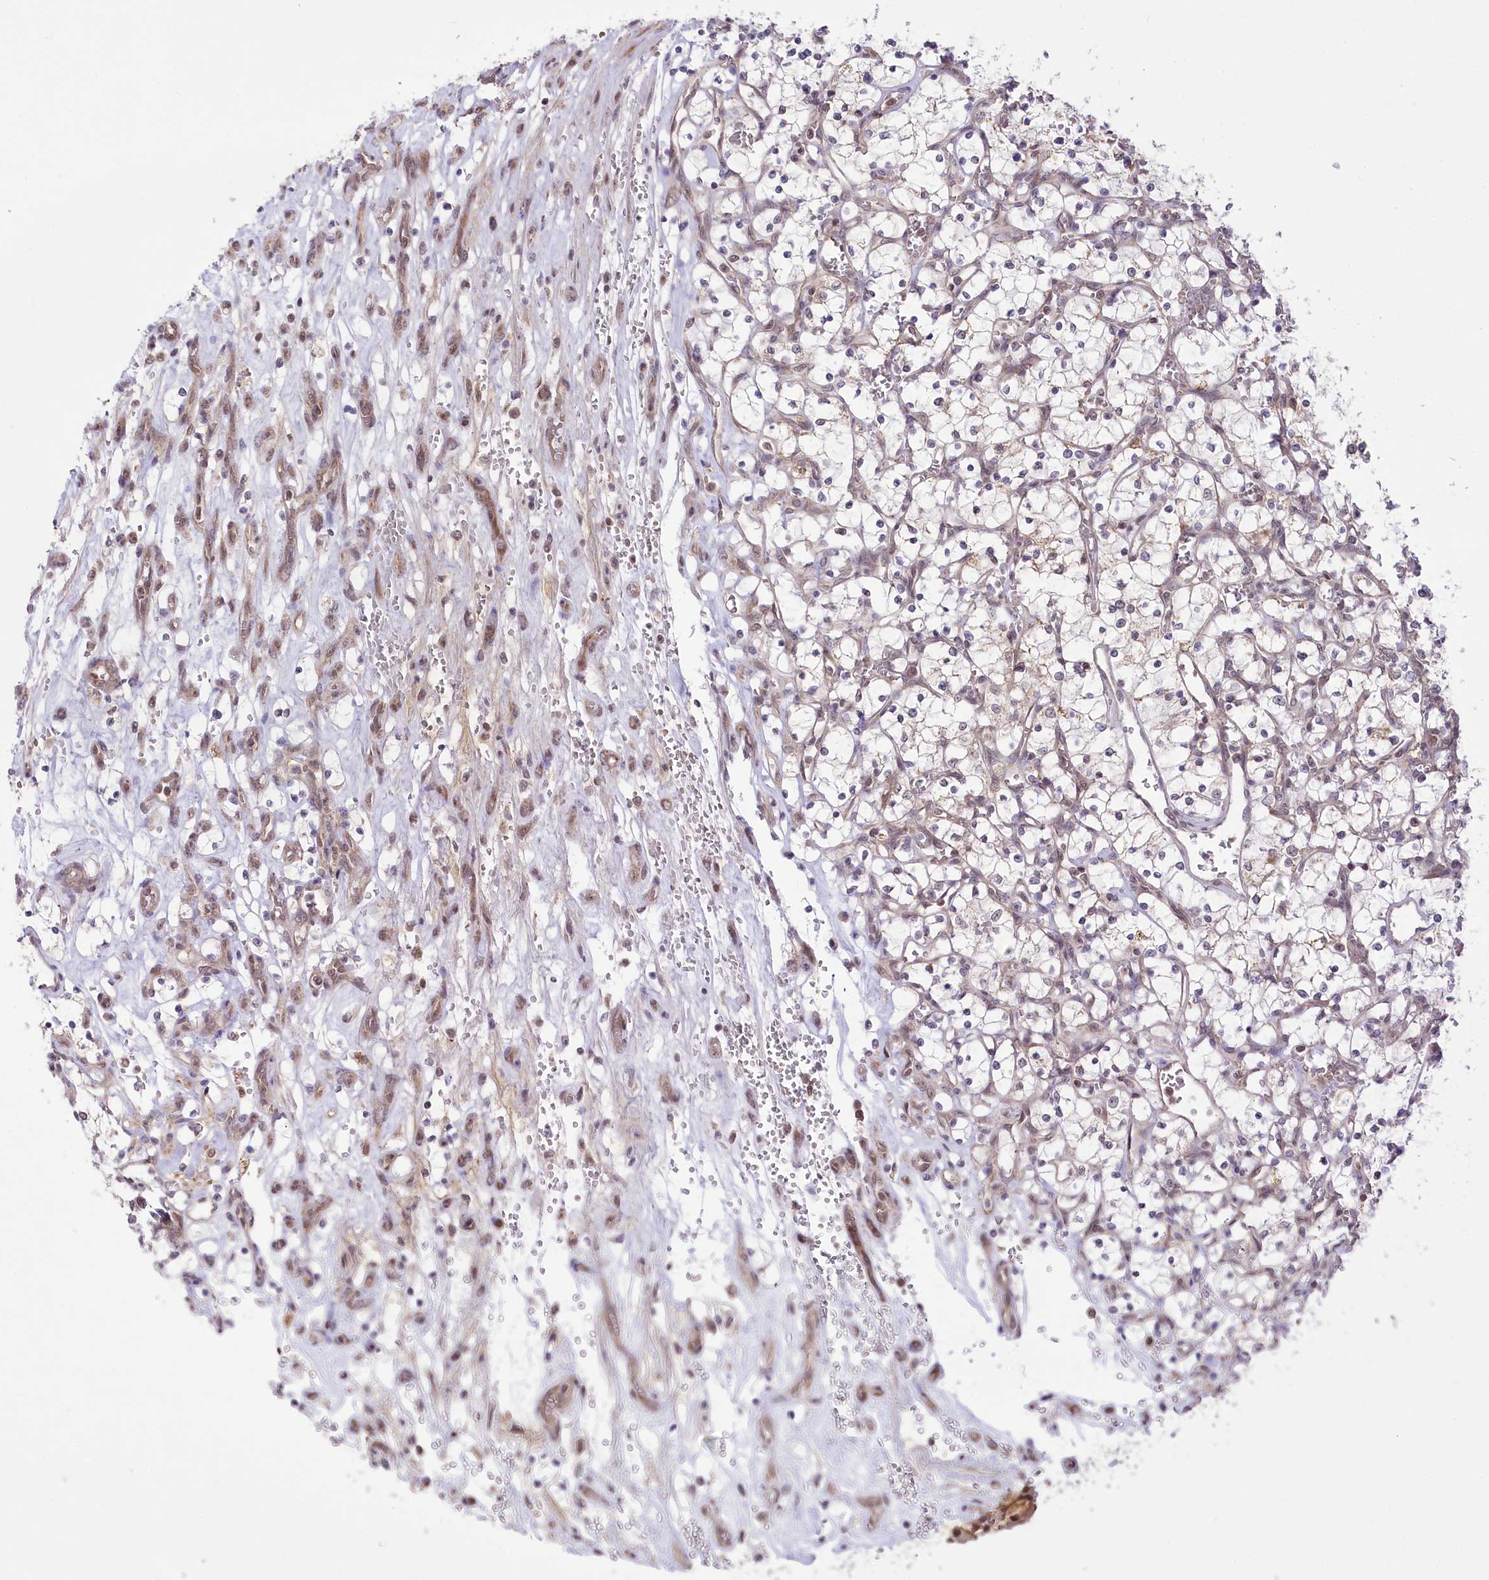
{"staining": {"intensity": "negative", "quantity": "none", "location": "none"}, "tissue": "renal cancer", "cell_type": "Tumor cells", "image_type": "cancer", "snomed": [{"axis": "morphology", "description": "Adenocarcinoma, NOS"}, {"axis": "topography", "description": "Kidney"}], "caption": "Immunohistochemical staining of renal adenocarcinoma reveals no significant expression in tumor cells.", "gene": "ZMAT2", "patient": {"sex": "female", "age": 69}}